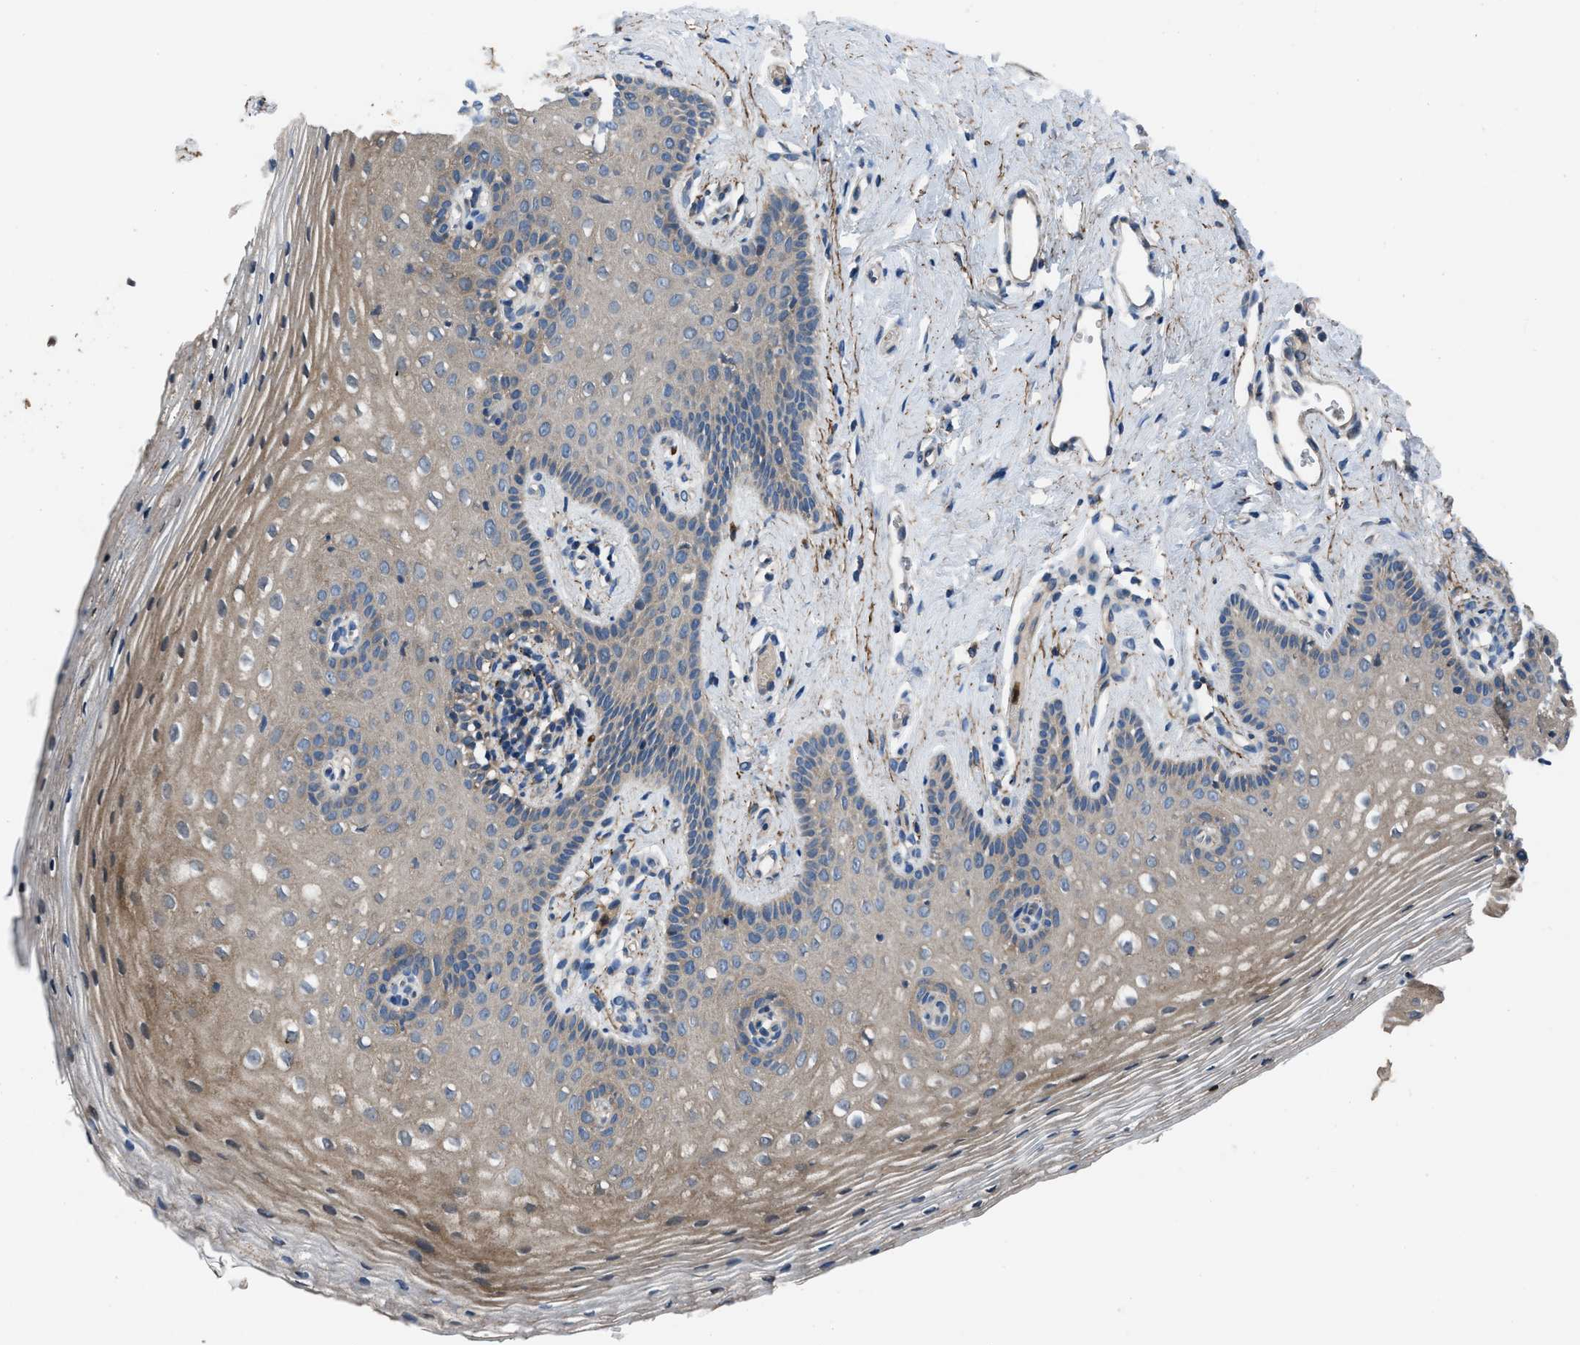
{"staining": {"intensity": "moderate", "quantity": "25%-75%", "location": "cytoplasmic/membranous"}, "tissue": "vagina", "cell_type": "Squamous epithelial cells", "image_type": "normal", "snomed": [{"axis": "morphology", "description": "Normal tissue, NOS"}, {"axis": "topography", "description": "Vagina"}], "caption": "Protein expression by IHC exhibits moderate cytoplasmic/membranous positivity in approximately 25%-75% of squamous epithelial cells in normal vagina.", "gene": "USP25", "patient": {"sex": "female", "age": 32}}